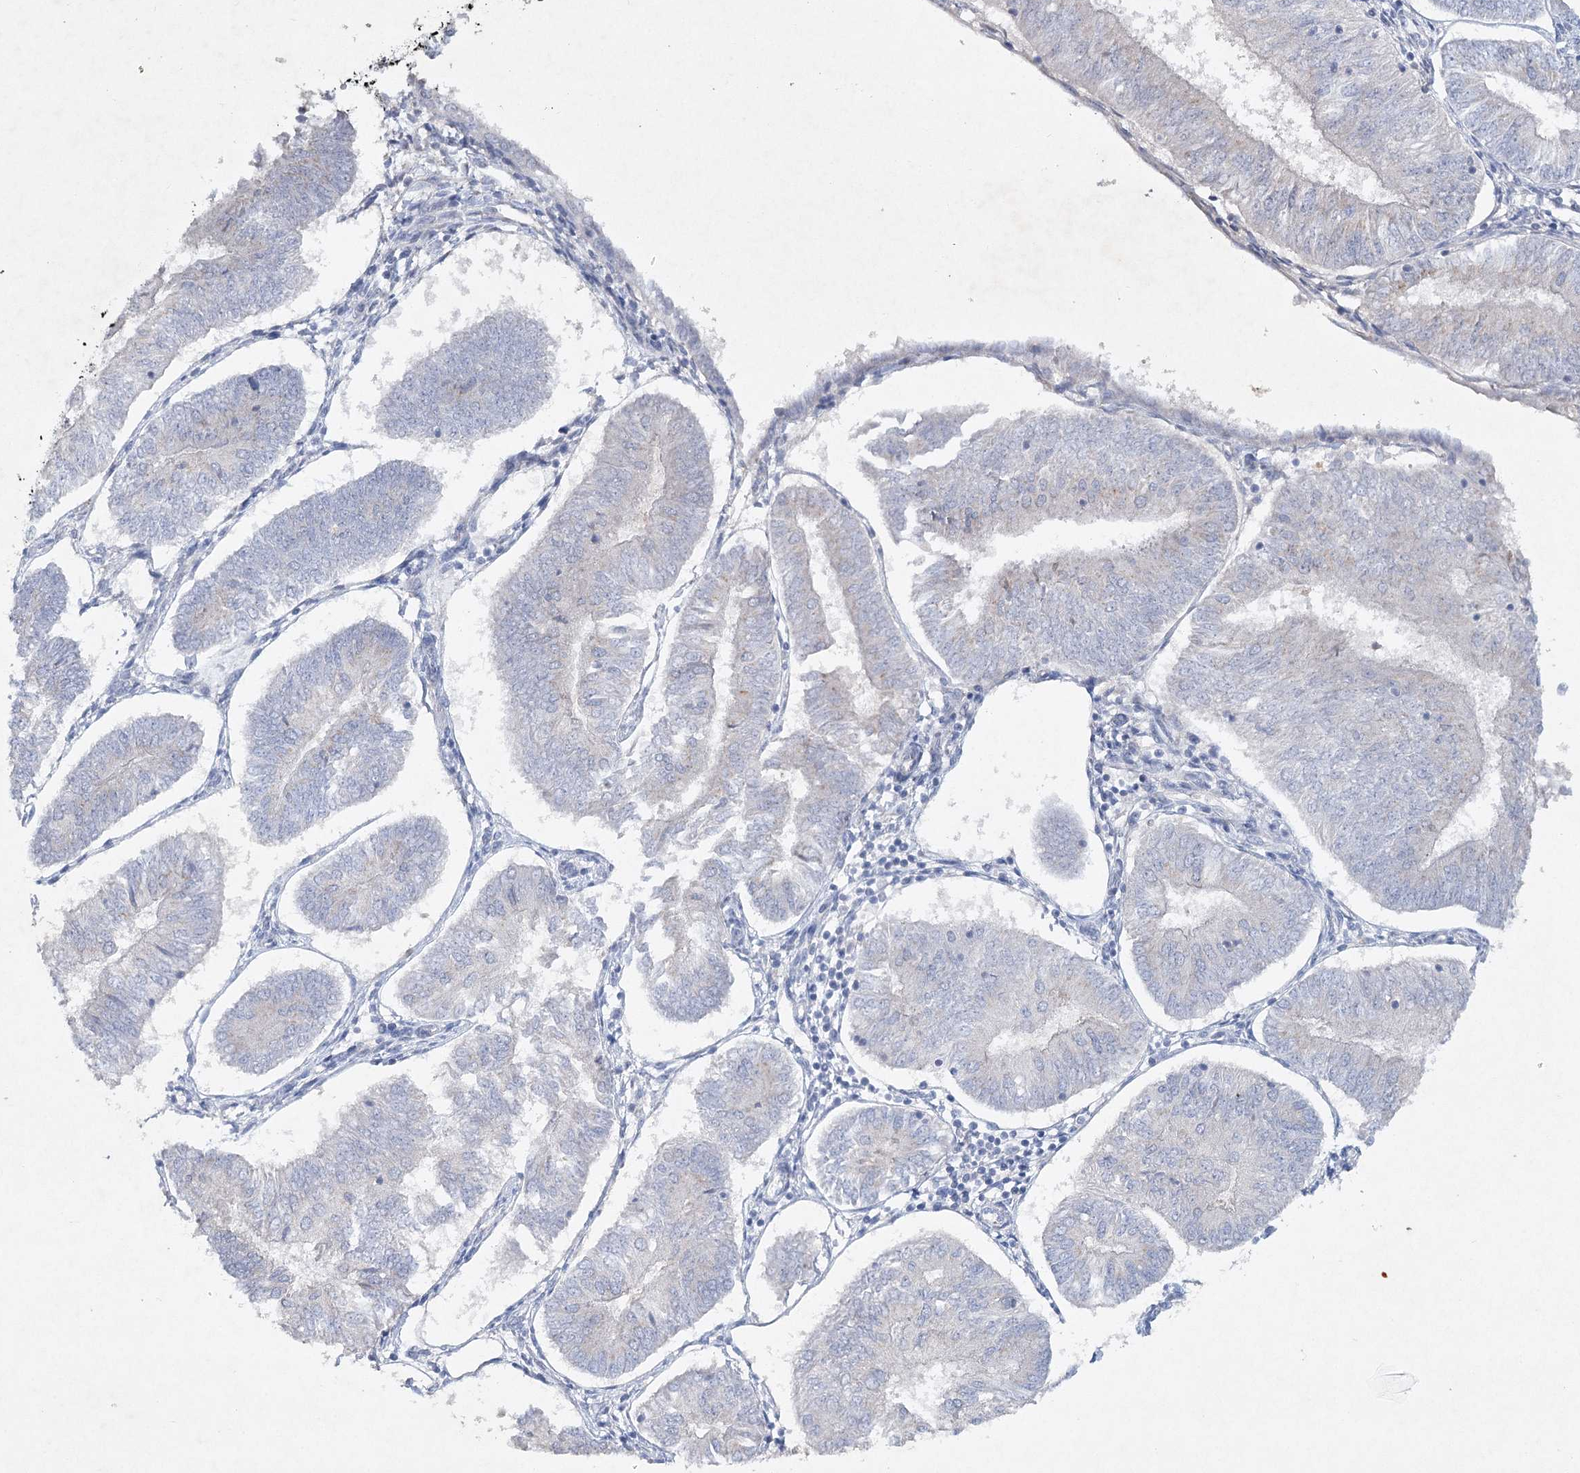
{"staining": {"intensity": "negative", "quantity": "none", "location": "none"}, "tissue": "endometrial cancer", "cell_type": "Tumor cells", "image_type": "cancer", "snomed": [{"axis": "morphology", "description": "Adenocarcinoma, NOS"}, {"axis": "topography", "description": "Endometrium"}], "caption": "The histopathology image demonstrates no significant expression in tumor cells of adenocarcinoma (endometrial).", "gene": "RFX6", "patient": {"sex": "female", "age": 58}}